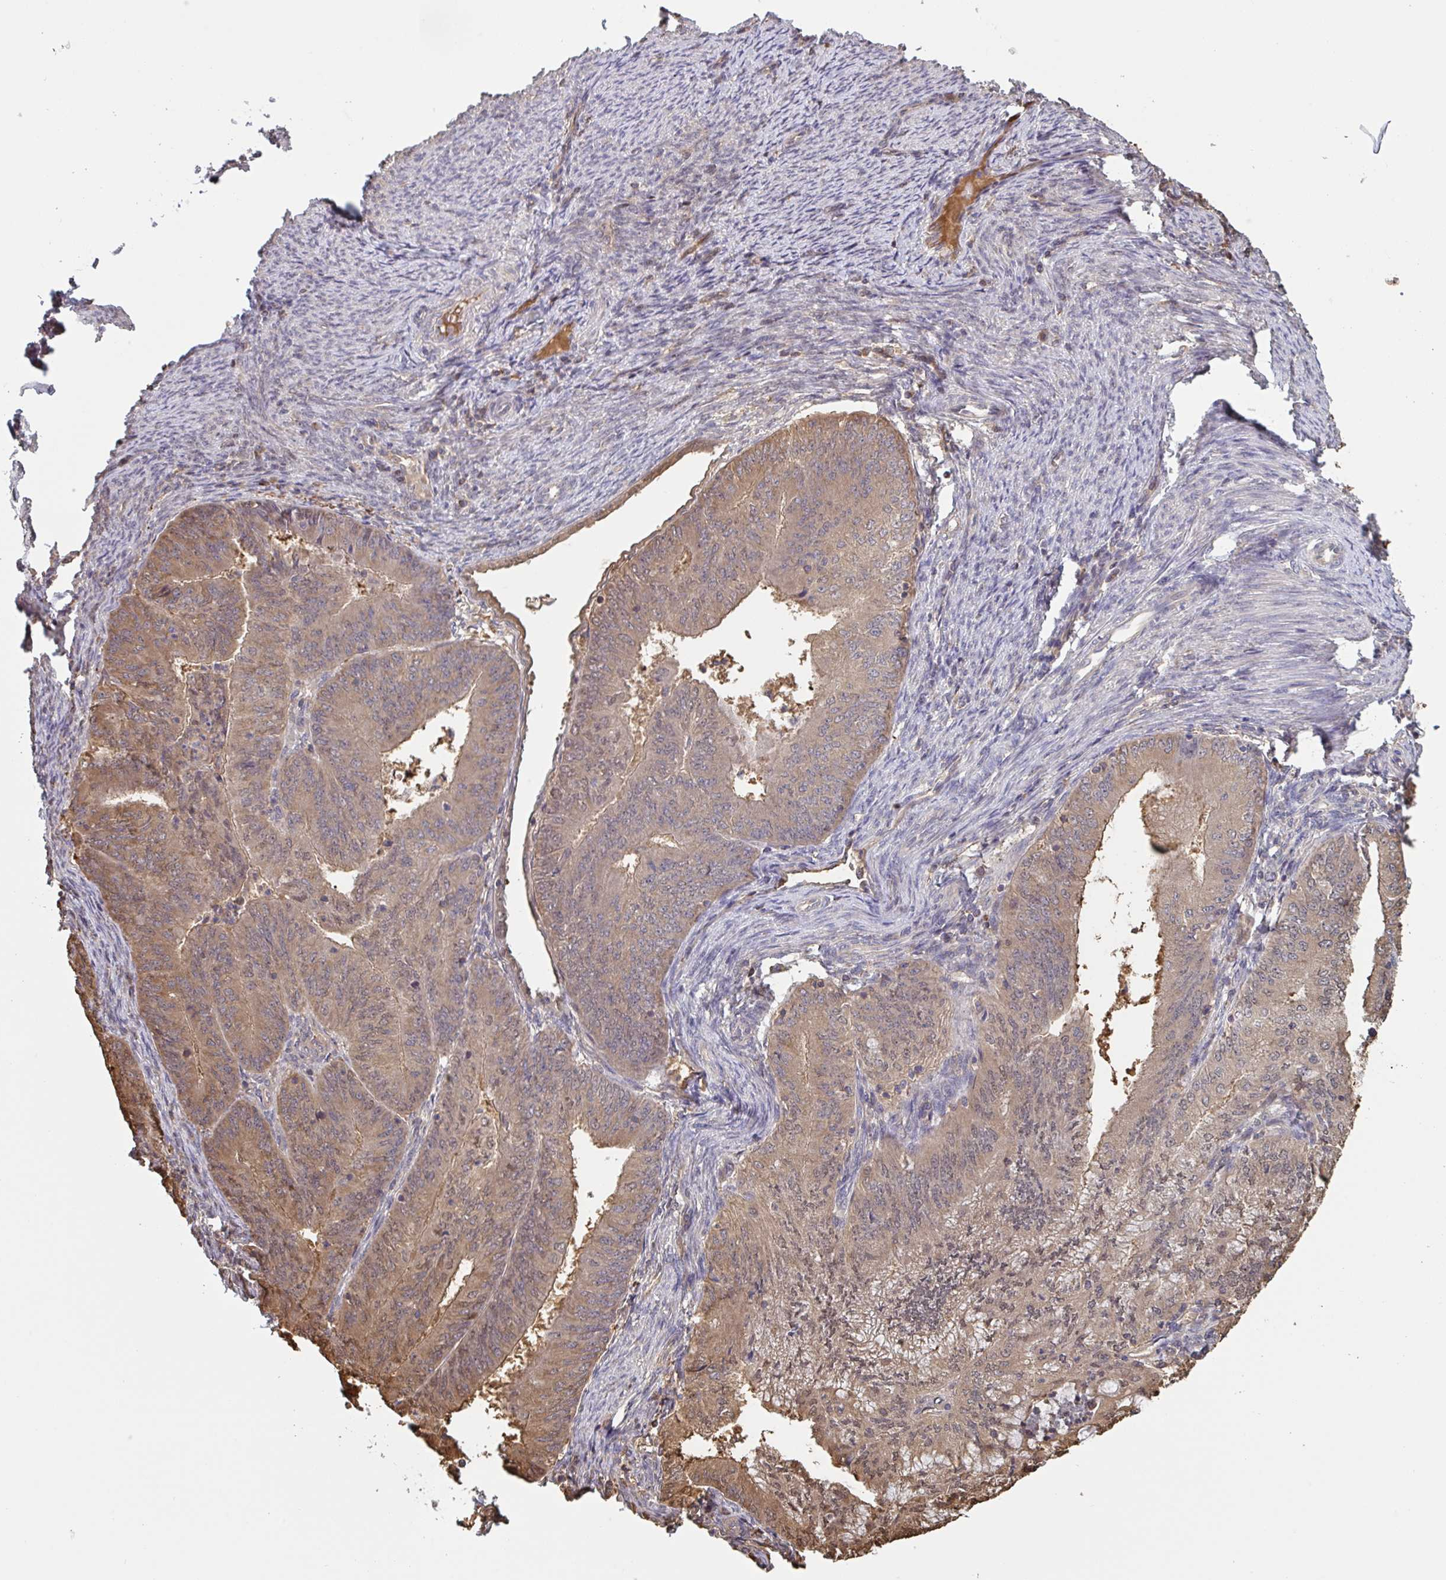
{"staining": {"intensity": "moderate", "quantity": ">75%", "location": "cytoplasmic/membranous"}, "tissue": "endometrial cancer", "cell_type": "Tumor cells", "image_type": "cancer", "snomed": [{"axis": "morphology", "description": "Adenocarcinoma, NOS"}, {"axis": "topography", "description": "Endometrium"}], "caption": "There is medium levels of moderate cytoplasmic/membranous positivity in tumor cells of endometrial cancer (adenocarcinoma), as demonstrated by immunohistochemical staining (brown color).", "gene": "OTOP2", "patient": {"sex": "female", "age": 57}}